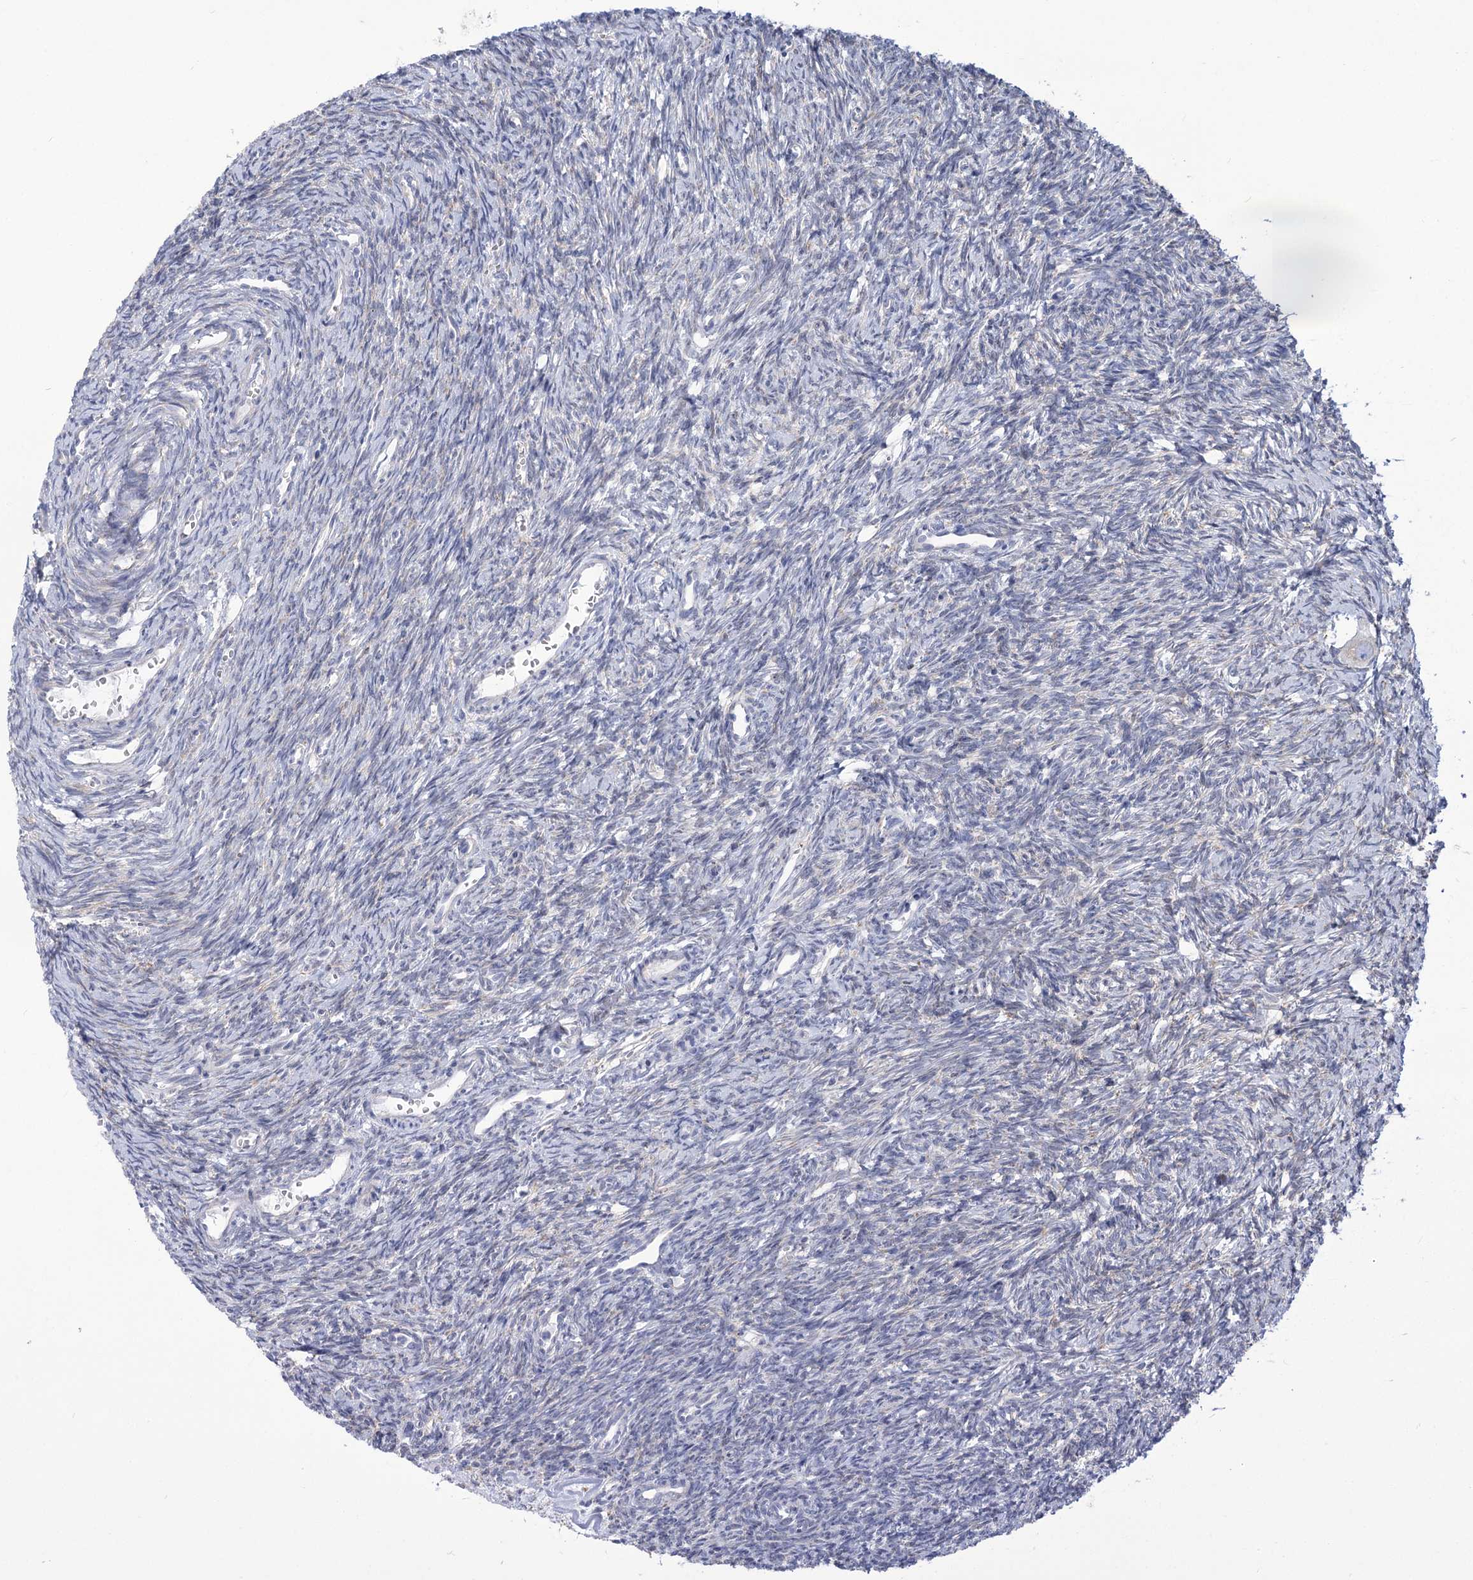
{"staining": {"intensity": "negative", "quantity": "none", "location": "none"}, "tissue": "ovary", "cell_type": "Follicle cells", "image_type": "normal", "snomed": [{"axis": "morphology", "description": "Normal tissue, NOS"}, {"axis": "topography", "description": "Ovary"}], "caption": "A micrograph of ovary stained for a protein demonstrates no brown staining in follicle cells.", "gene": "STT3B", "patient": {"sex": "female", "age": 39}}